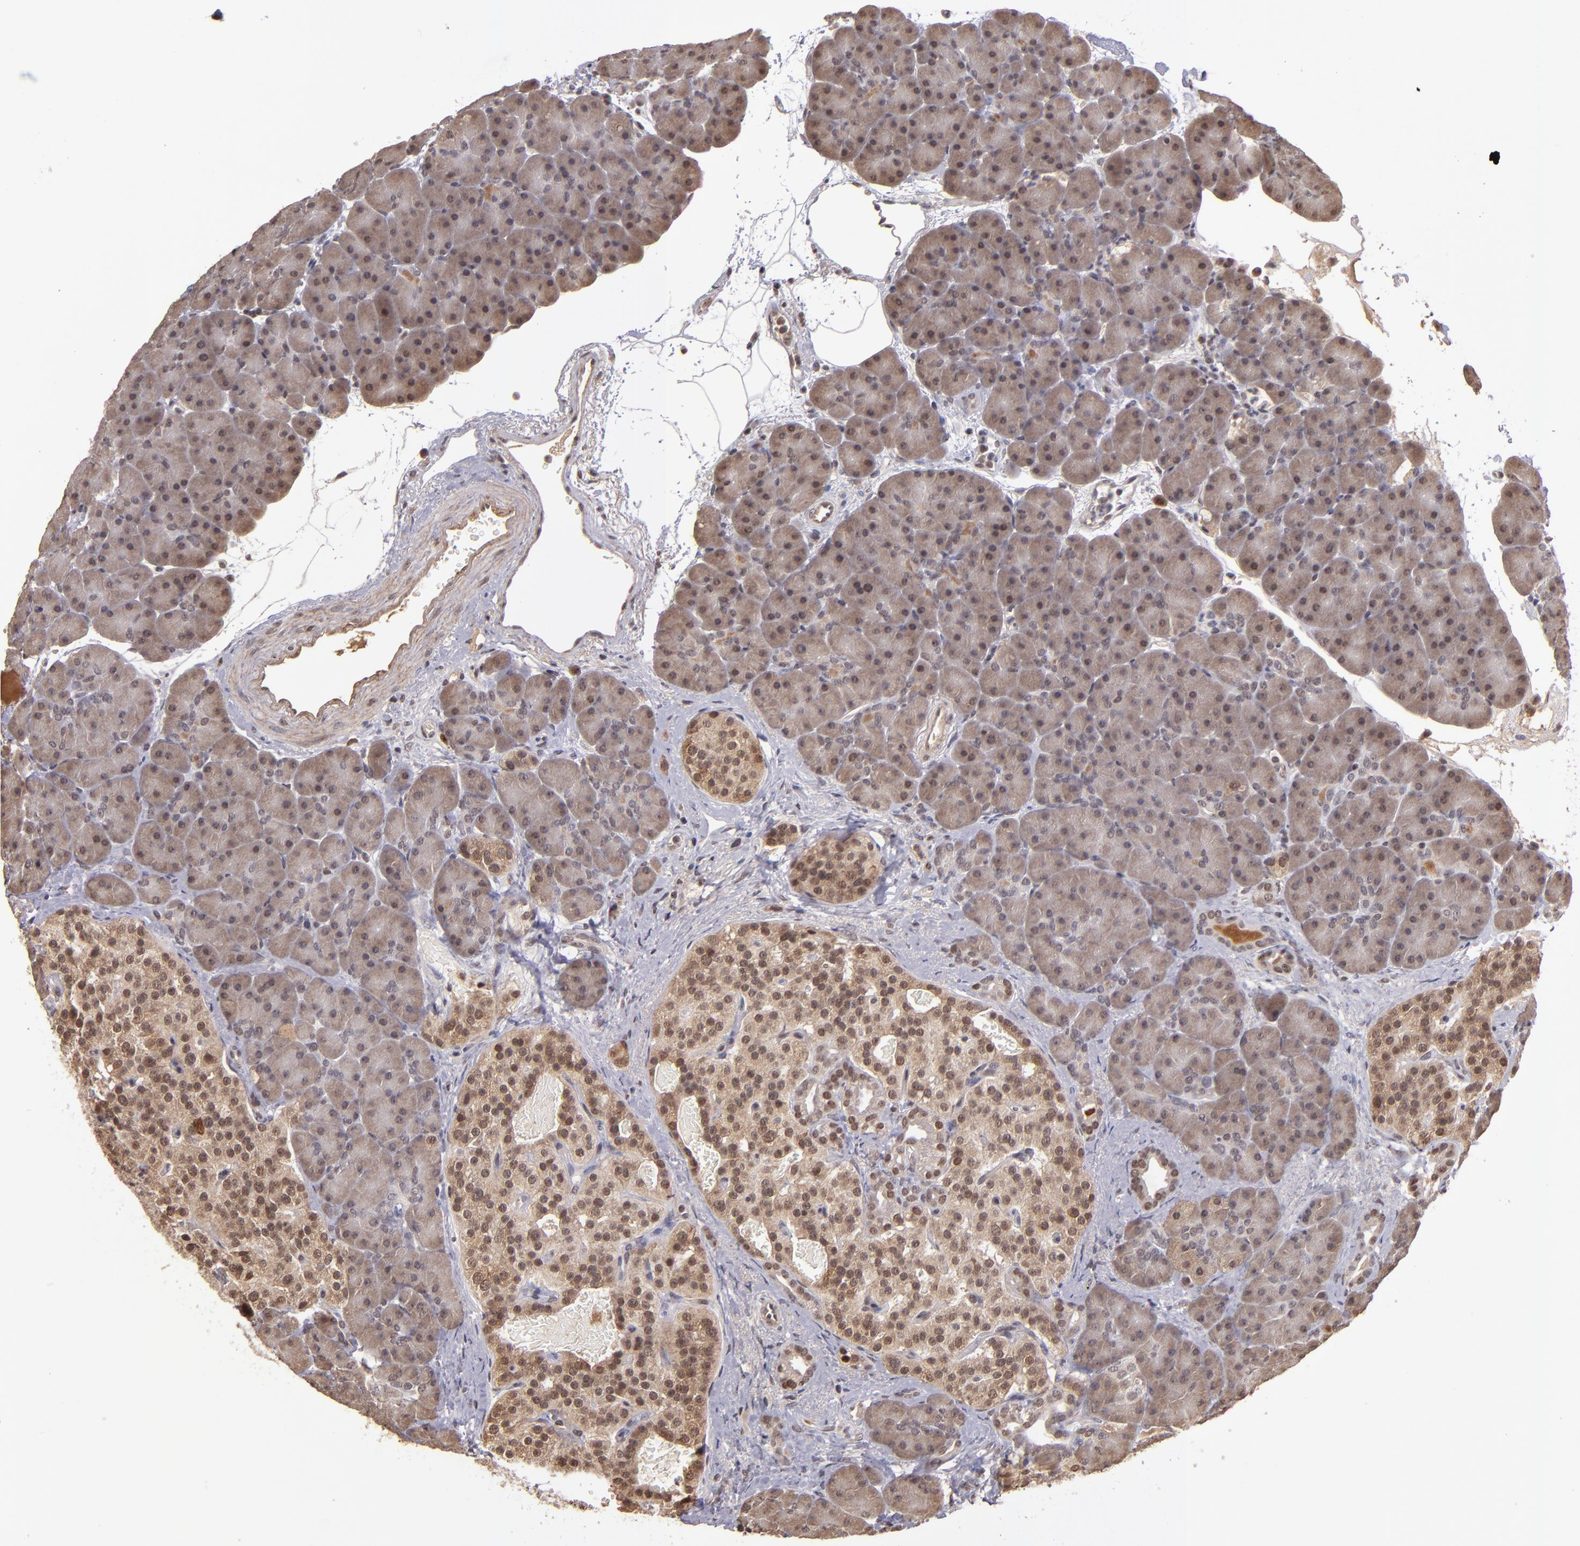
{"staining": {"intensity": "moderate", "quantity": ">75%", "location": "cytoplasmic/membranous,nuclear"}, "tissue": "pancreas", "cell_type": "Exocrine glandular cells", "image_type": "normal", "snomed": [{"axis": "morphology", "description": "Normal tissue, NOS"}, {"axis": "topography", "description": "Pancreas"}], "caption": "Immunohistochemical staining of unremarkable human pancreas displays medium levels of moderate cytoplasmic/membranous,nuclear positivity in approximately >75% of exocrine glandular cells.", "gene": "ABHD12B", "patient": {"sex": "male", "age": 66}}